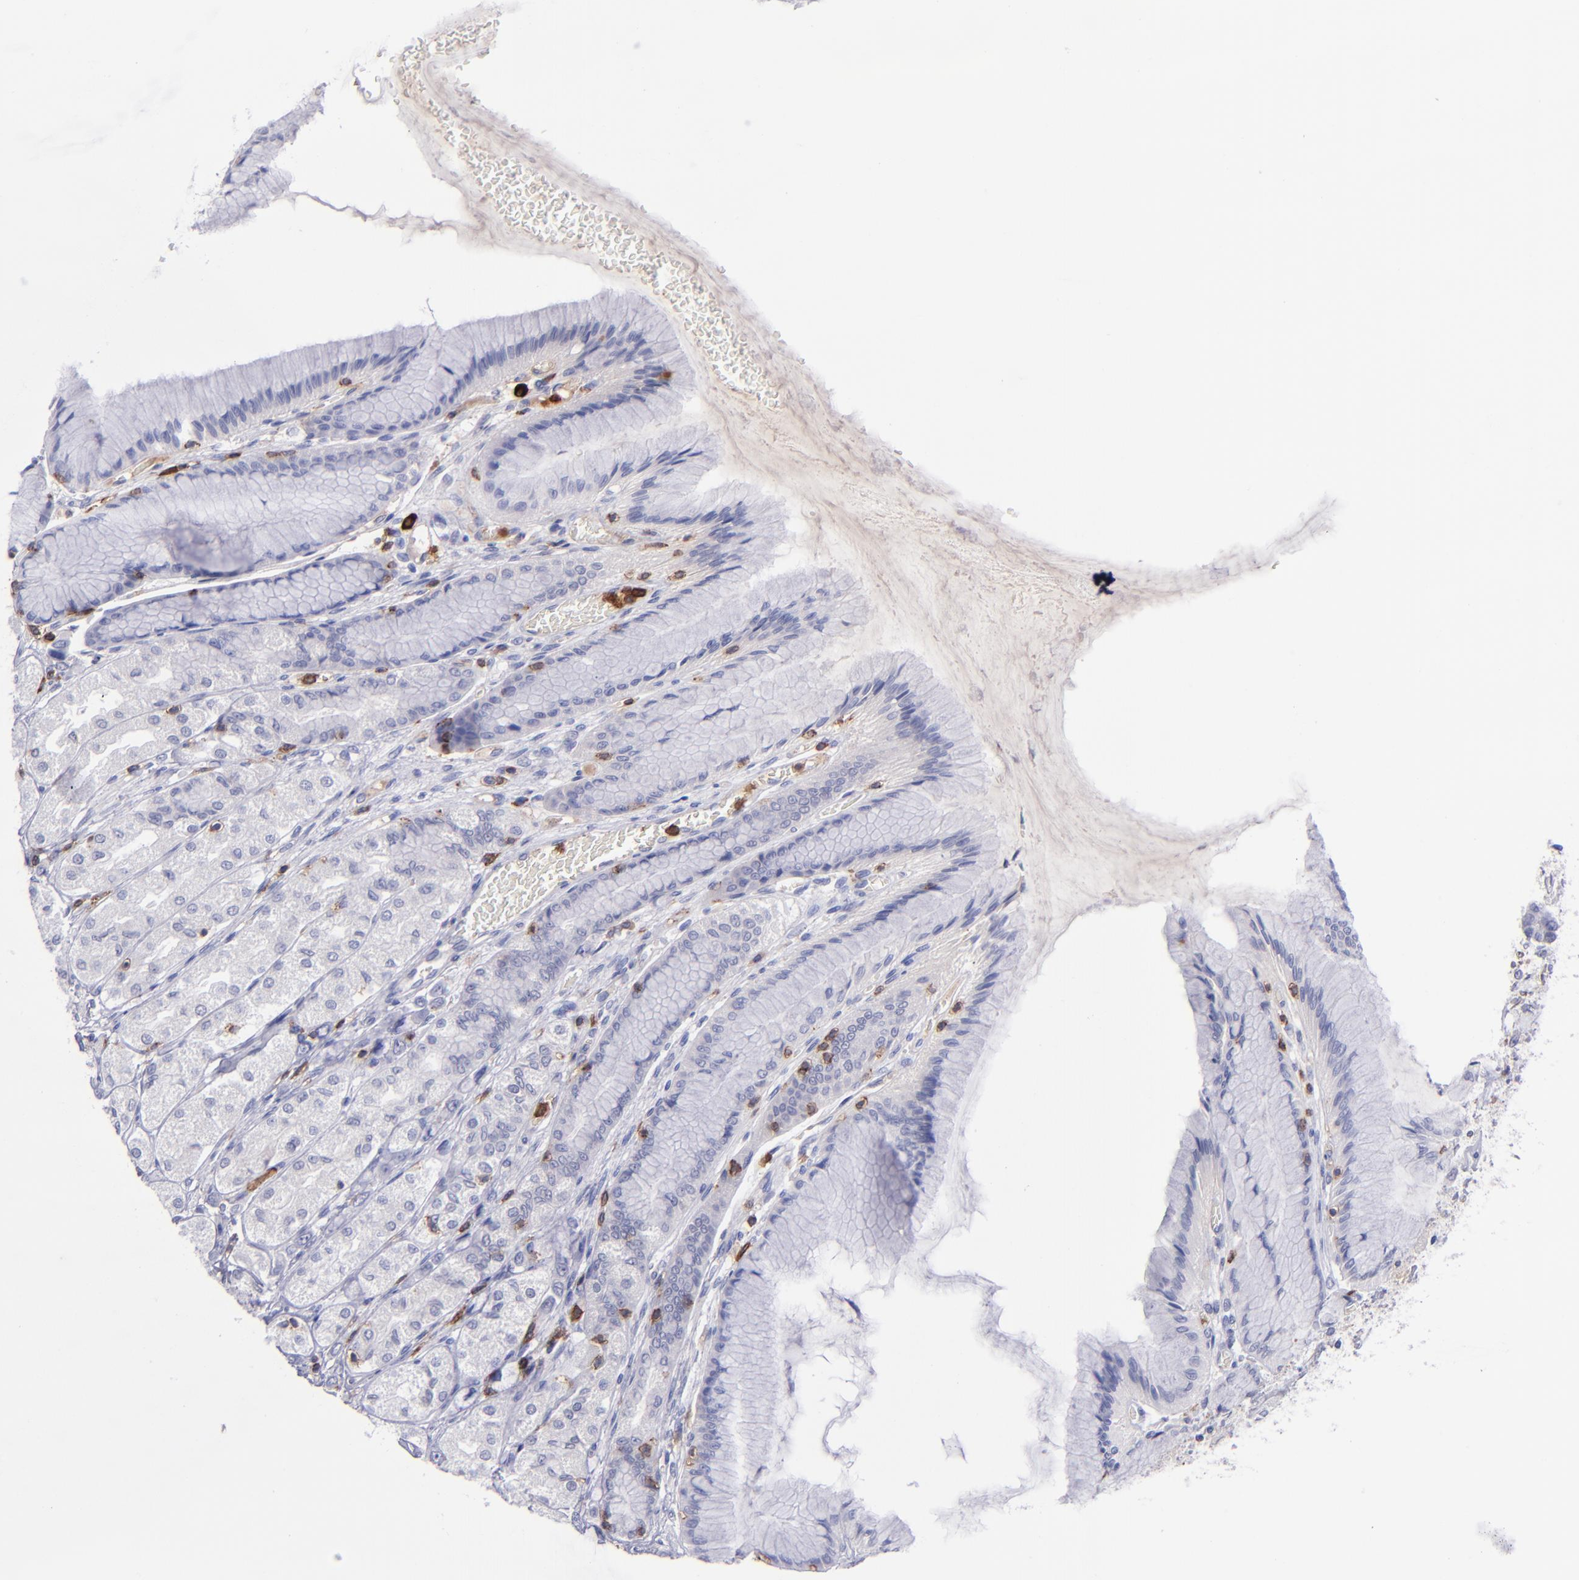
{"staining": {"intensity": "negative", "quantity": "none", "location": "none"}, "tissue": "stomach", "cell_type": "Glandular cells", "image_type": "normal", "snomed": [{"axis": "morphology", "description": "Normal tissue, NOS"}, {"axis": "morphology", "description": "Adenocarcinoma, NOS"}, {"axis": "topography", "description": "Stomach"}, {"axis": "topography", "description": "Stomach, lower"}], "caption": "Stomach stained for a protein using immunohistochemistry (IHC) shows no positivity glandular cells.", "gene": "ICAM3", "patient": {"sex": "female", "age": 65}}